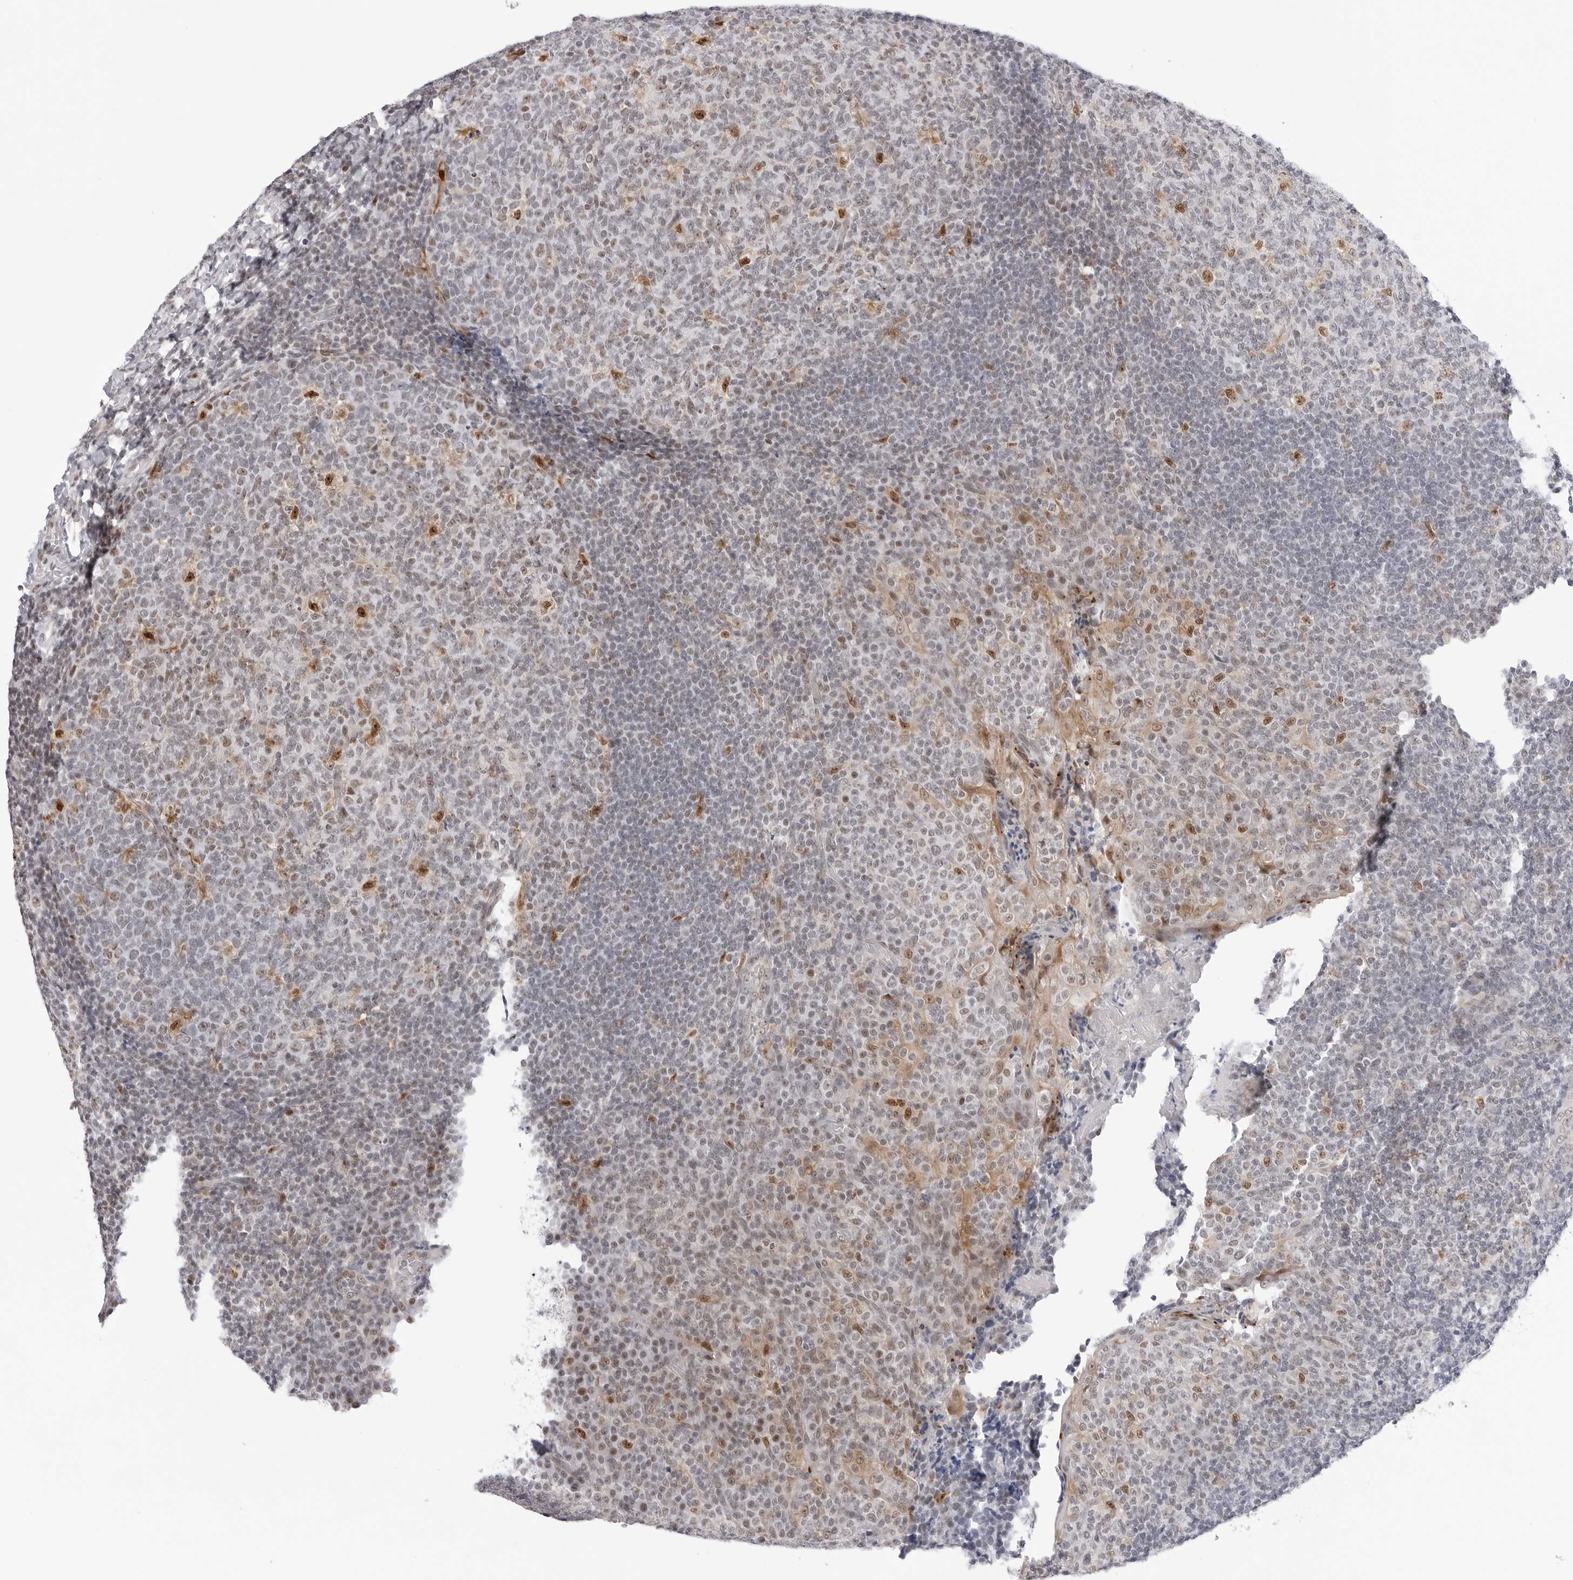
{"staining": {"intensity": "moderate", "quantity": "<25%", "location": "nuclear"}, "tissue": "tonsil", "cell_type": "Germinal center cells", "image_type": "normal", "snomed": [{"axis": "morphology", "description": "Normal tissue, NOS"}, {"axis": "topography", "description": "Tonsil"}], "caption": "The immunohistochemical stain highlights moderate nuclear positivity in germinal center cells of benign tonsil. (DAB IHC with brightfield microscopy, high magnification).", "gene": "C1orf162", "patient": {"sex": "female", "age": 19}}